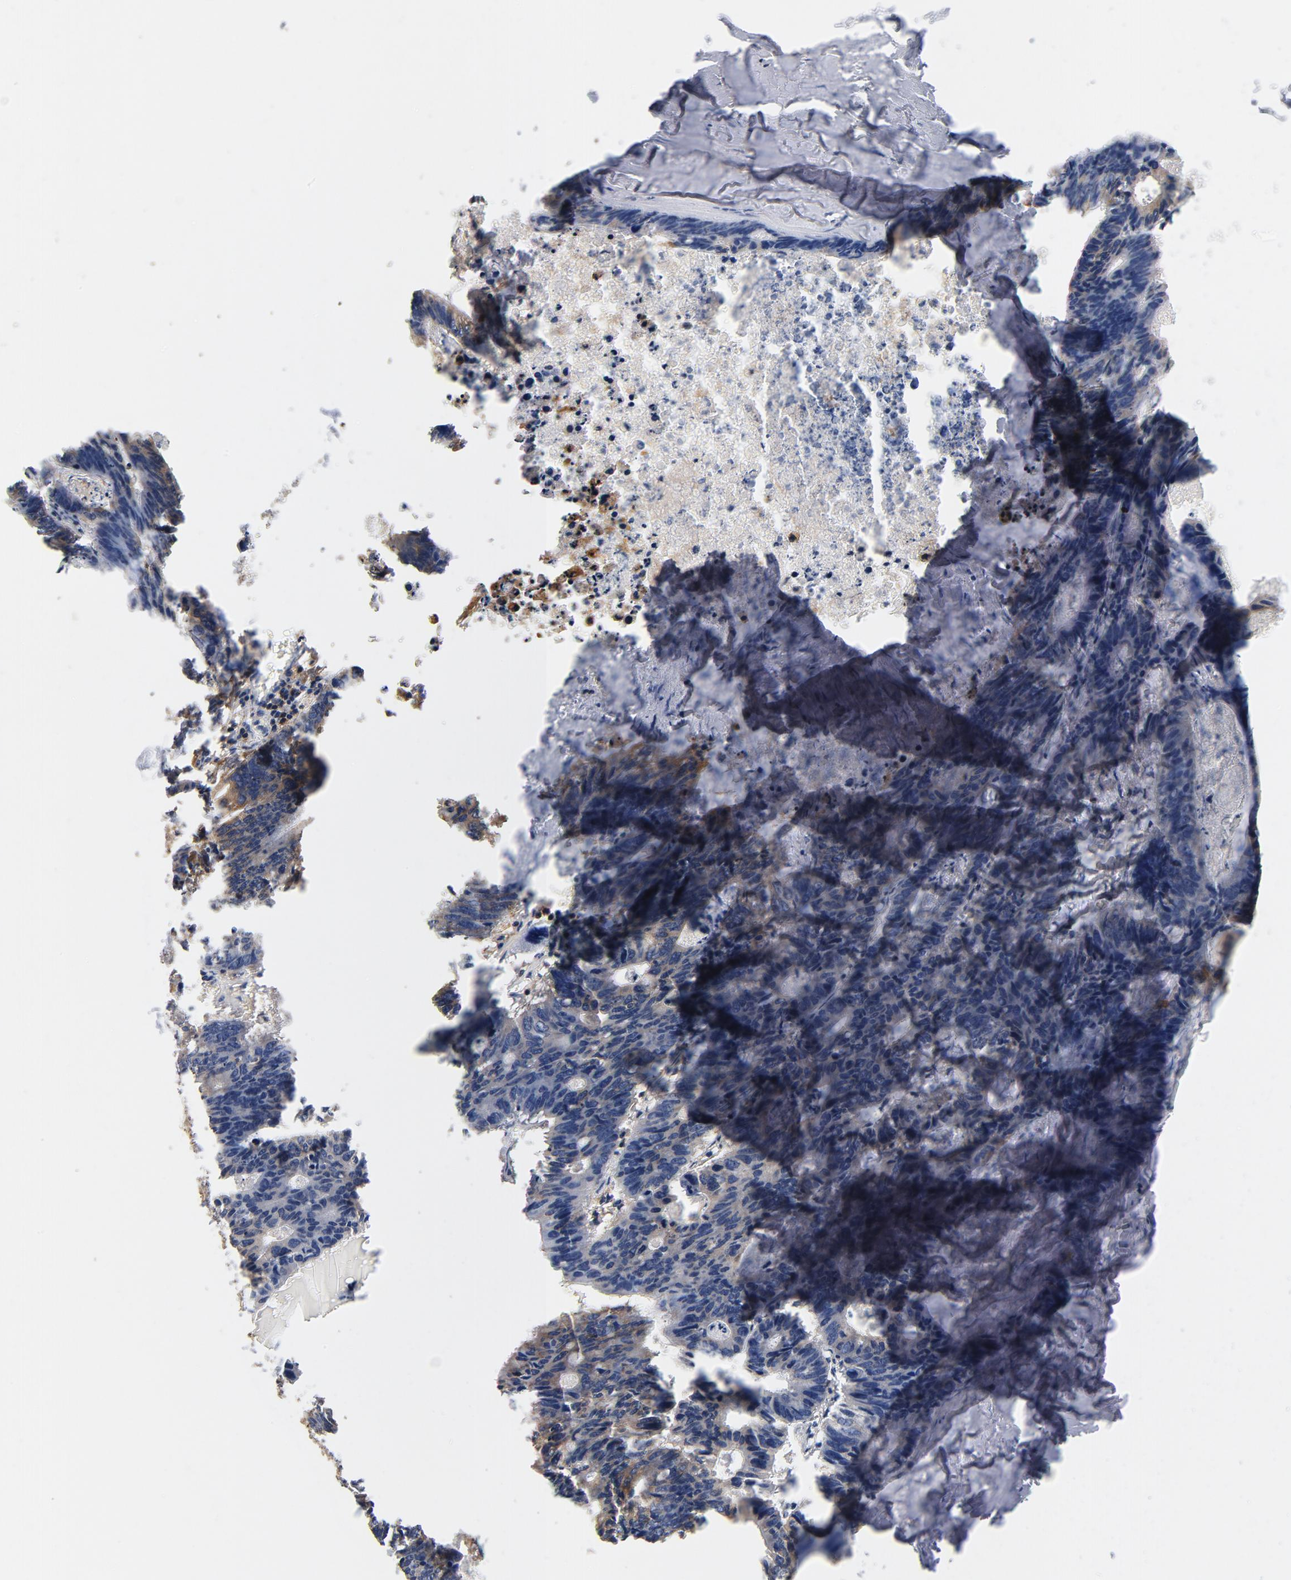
{"staining": {"intensity": "weak", "quantity": "<25%", "location": "cytoplasmic/membranous"}, "tissue": "colorectal cancer", "cell_type": "Tumor cells", "image_type": "cancer", "snomed": [{"axis": "morphology", "description": "Adenocarcinoma, NOS"}, {"axis": "topography", "description": "Colon"}], "caption": "The photomicrograph reveals no significant expression in tumor cells of colorectal cancer.", "gene": "EZR", "patient": {"sex": "female", "age": 55}}